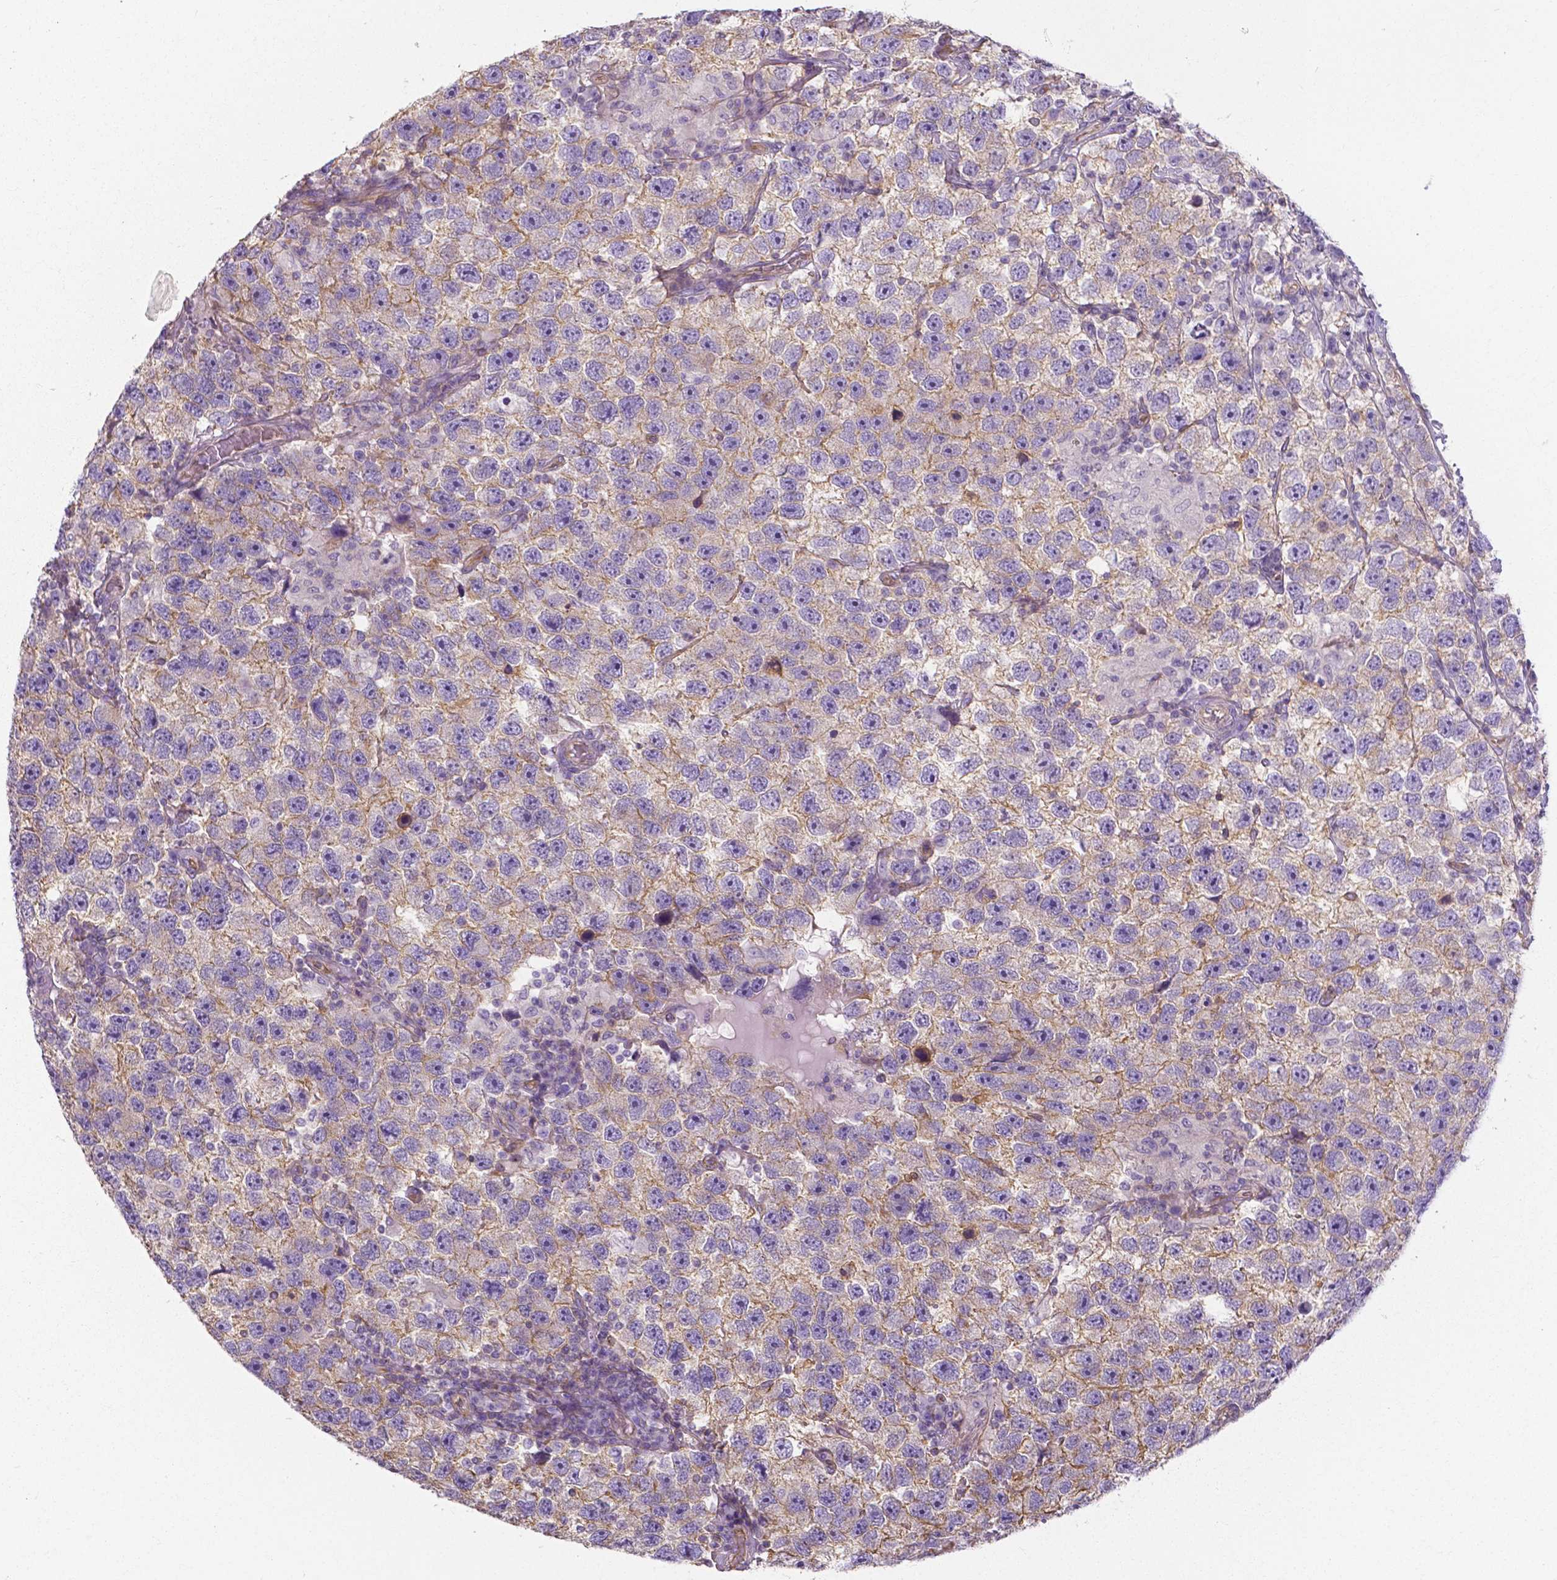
{"staining": {"intensity": "moderate", "quantity": "25%-75%", "location": "cytoplasmic/membranous"}, "tissue": "testis cancer", "cell_type": "Tumor cells", "image_type": "cancer", "snomed": [{"axis": "morphology", "description": "Seminoma, NOS"}, {"axis": "topography", "description": "Testis"}], "caption": "Moderate cytoplasmic/membranous expression is identified in approximately 25%-75% of tumor cells in seminoma (testis). The staining is performed using DAB (3,3'-diaminobenzidine) brown chromogen to label protein expression. The nuclei are counter-stained blue using hematoxylin.", "gene": "CRMP1", "patient": {"sex": "male", "age": 26}}